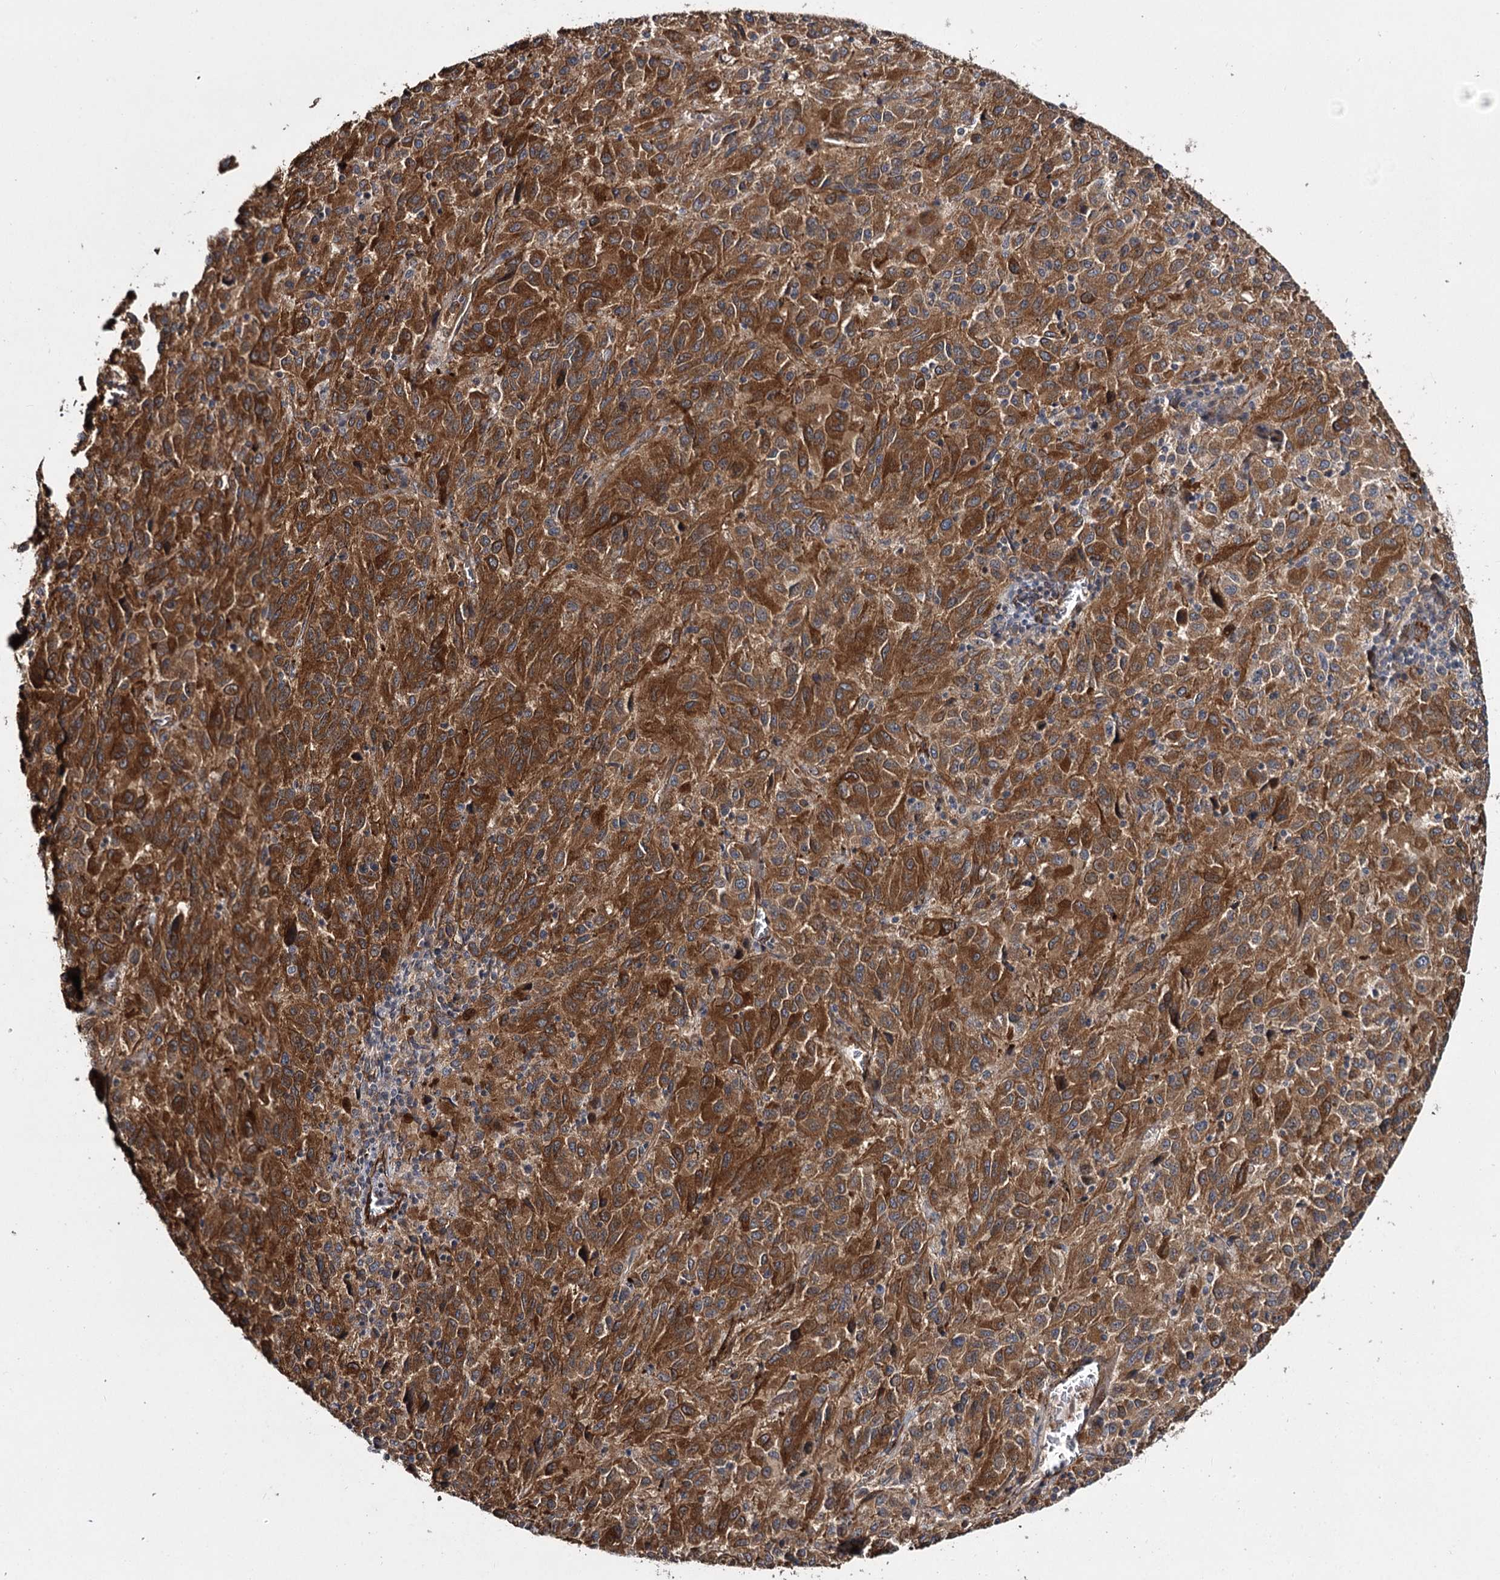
{"staining": {"intensity": "strong", "quantity": ">75%", "location": "cytoplasmic/membranous"}, "tissue": "melanoma", "cell_type": "Tumor cells", "image_type": "cancer", "snomed": [{"axis": "morphology", "description": "Malignant melanoma, Metastatic site"}, {"axis": "topography", "description": "Lung"}], "caption": "Malignant melanoma (metastatic site) stained with IHC reveals strong cytoplasmic/membranous staining in about >75% of tumor cells.", "gene": "MYO1C", "patient": {"sex": "male", "age": 64}}